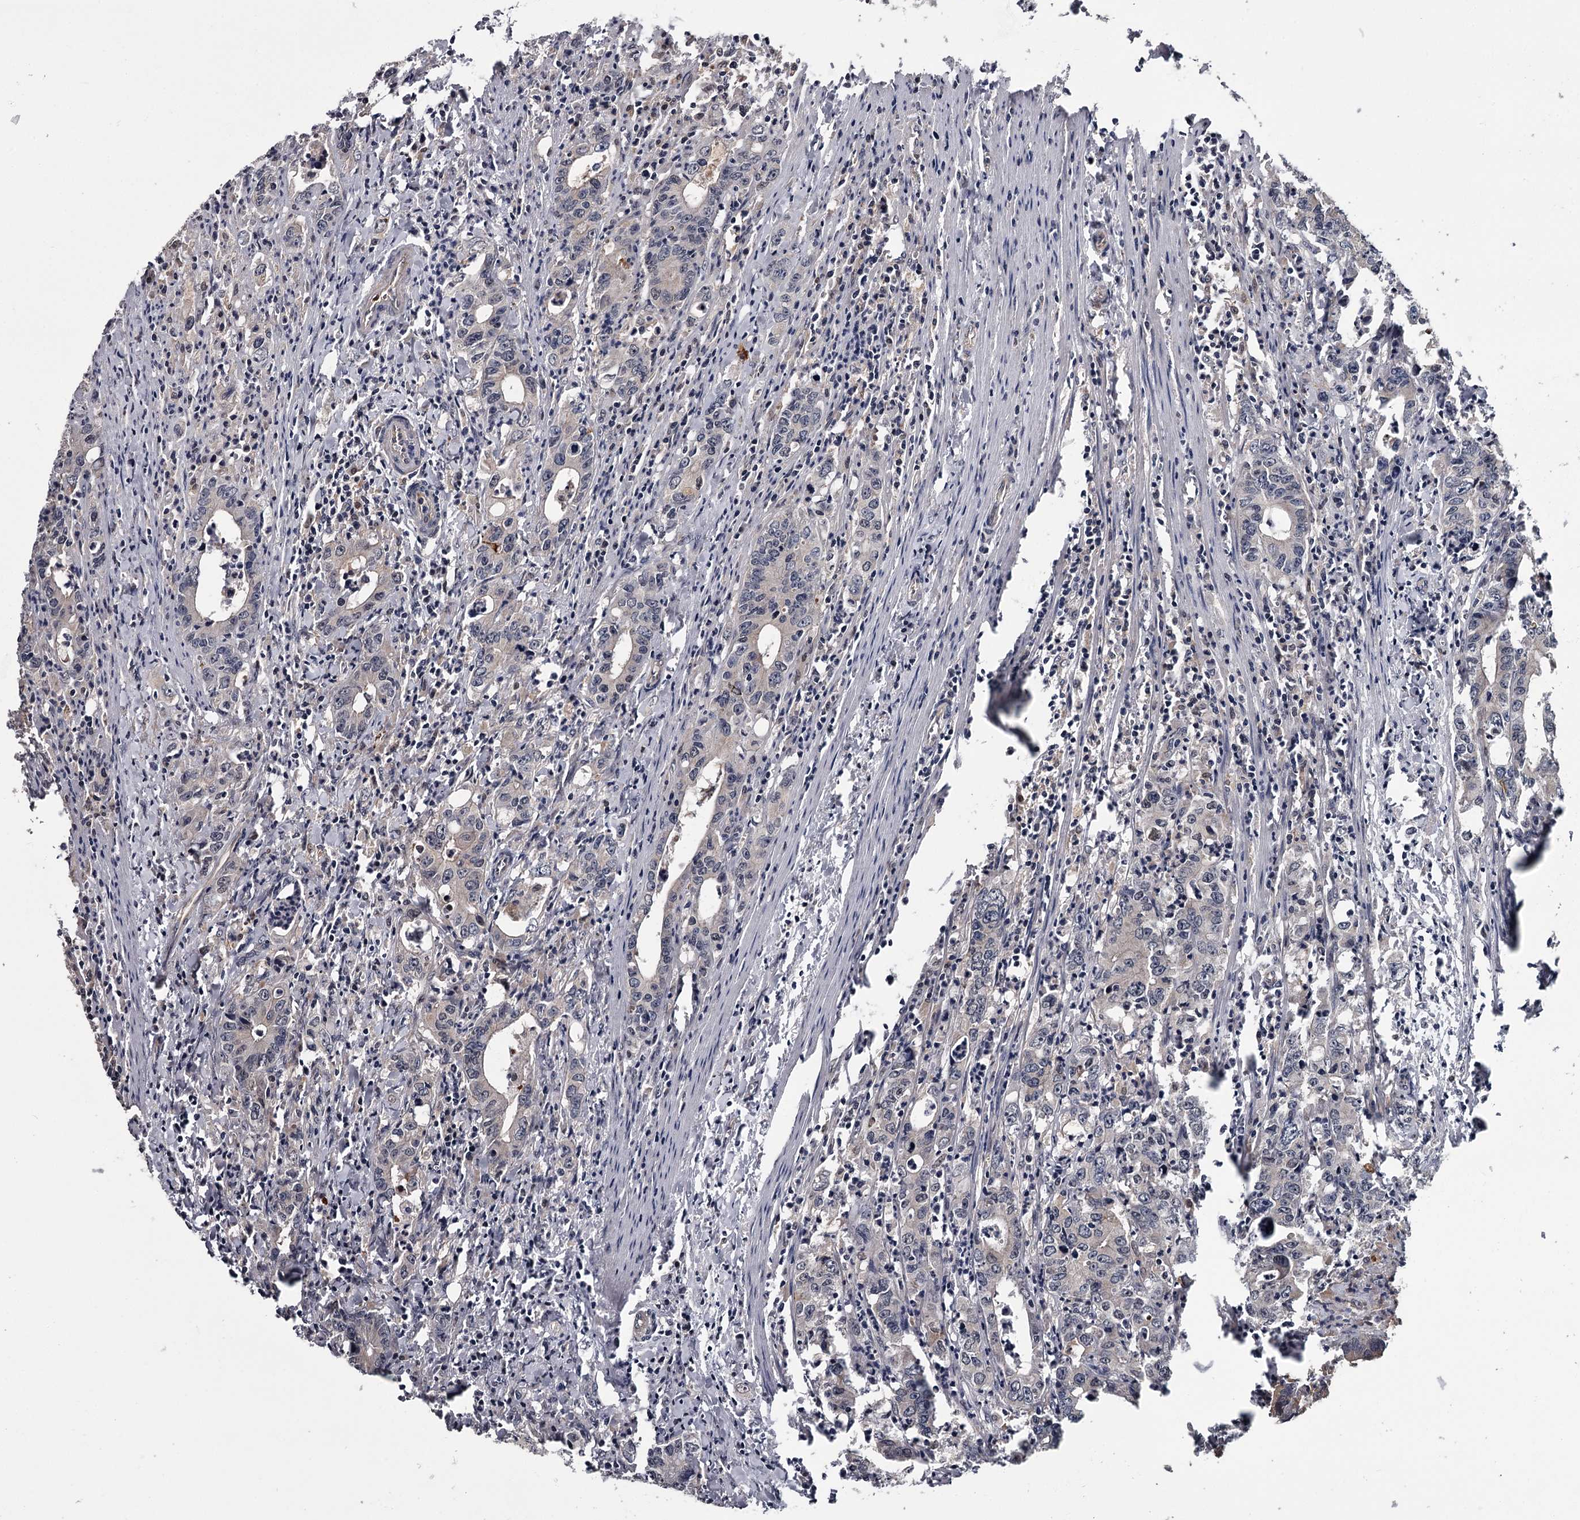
{"staining": {"intensity": "negative", "quantity": "none", "location": "none"}, "tissue": "colorectal cancer", "cell_type": "Tumor cells", "image_type": "cancer", "snomed": [{"axis": "morphology", "description": "Adenocarcinoma, NOS"}, {"axis": "topography", "description": "Colon"}], "caption": "This is an immunohistochemistry histopathology image of colorectal cancer. There is no expression in tumor cells.", "gene": "DAO", "patient": {"sex": "female", "age": 75}}